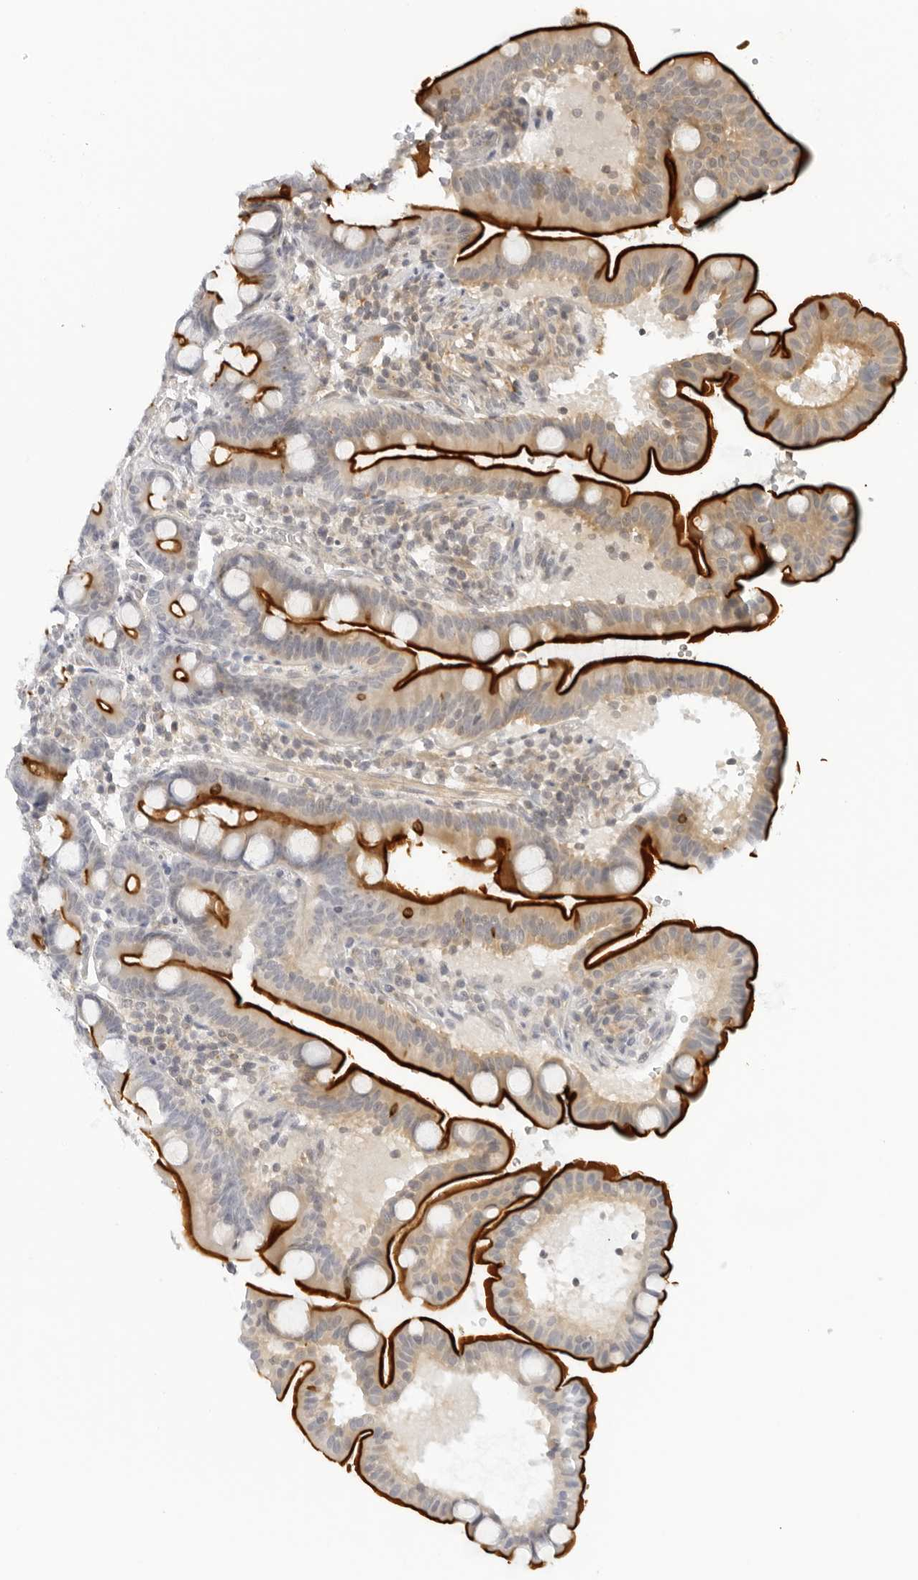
{"staining": {"intensity": "strong", "quantity": "25%-75%", "location": "cytoplasmic/membranous"}, "tissue": "duodenum", "cell_type": "Glandular cells", "image_type": "normal", "snomed": [{"axis": "morphology", "description": "Normal tissue, NOS"}, {"axis": "topography", "description": "Duodenum"}], "caption": "Protein expression analysis of benign duodenum displays strong cytoplasmic/membranous staining in about 25%-75% of glandular cells. The staining is performed using DAB brown chromogen to label protein expression. The nuclei are counter-stained blue using hematoxylin.", "gene": "OSCP1", "patient": {"sex": "male", "age": 54}}